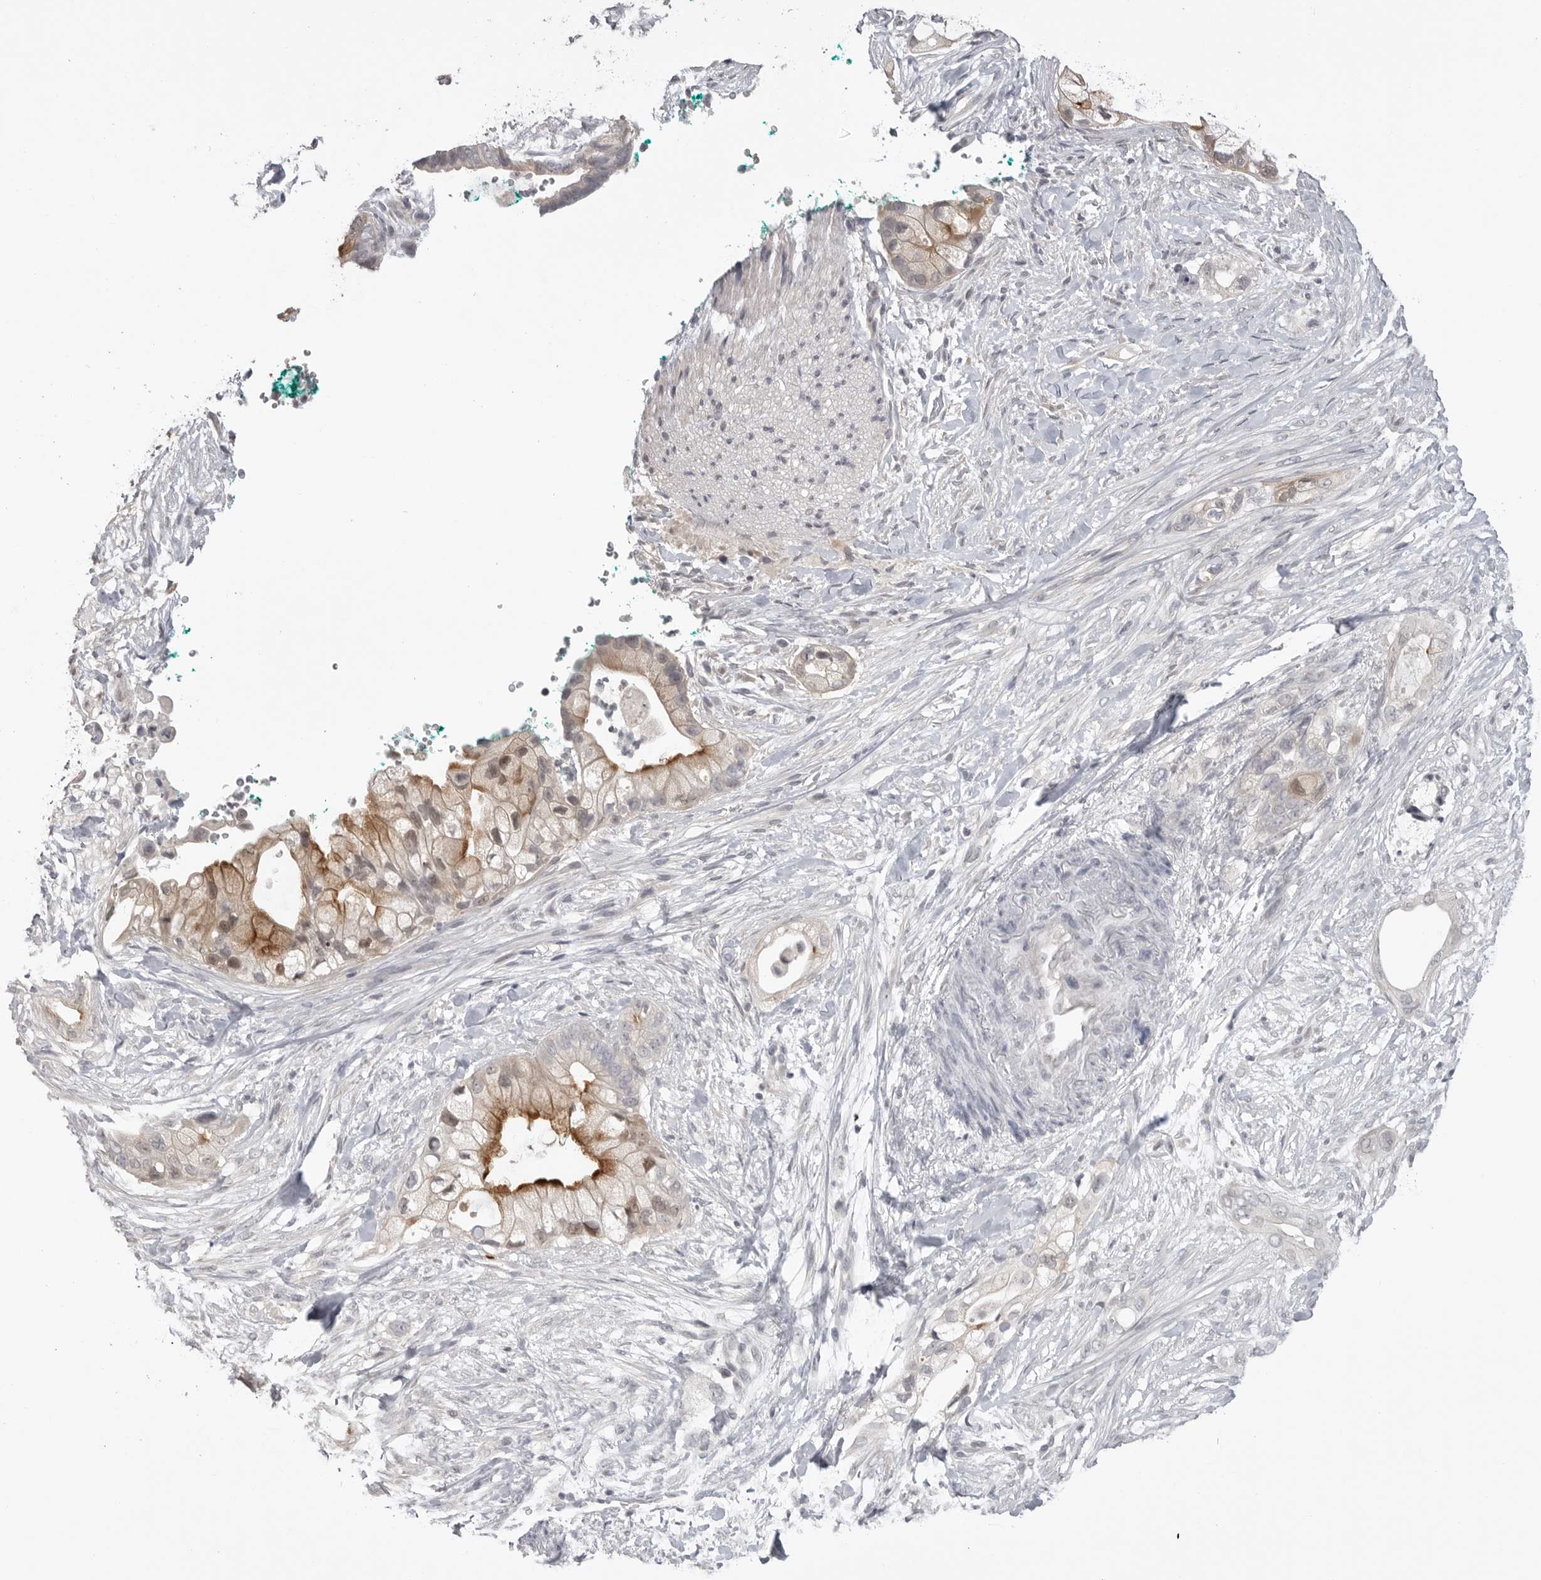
{"staining": {"intensity": "moderate", "quantity": "25%-75%", "location": "cytoplasmic/membranous"}, "tissue": "pancreatic cancer", "cell_type": "Tumor cells", "image_type": "cancer", "snomed": [{"axis": "morphology", "description": "Adenocarcinoma, NOS"}, {"axis": "topography", "description": "Pancreas"}], "caption": "IHC (DAB) staining of adenocarcinoma (pancreatic) displays moderate cytoplasmic/membranous protein expression in approximately 25%-75% of tumor cells.", "gene": "GPN2", "patient": {"sex": "male", "age": 53}}